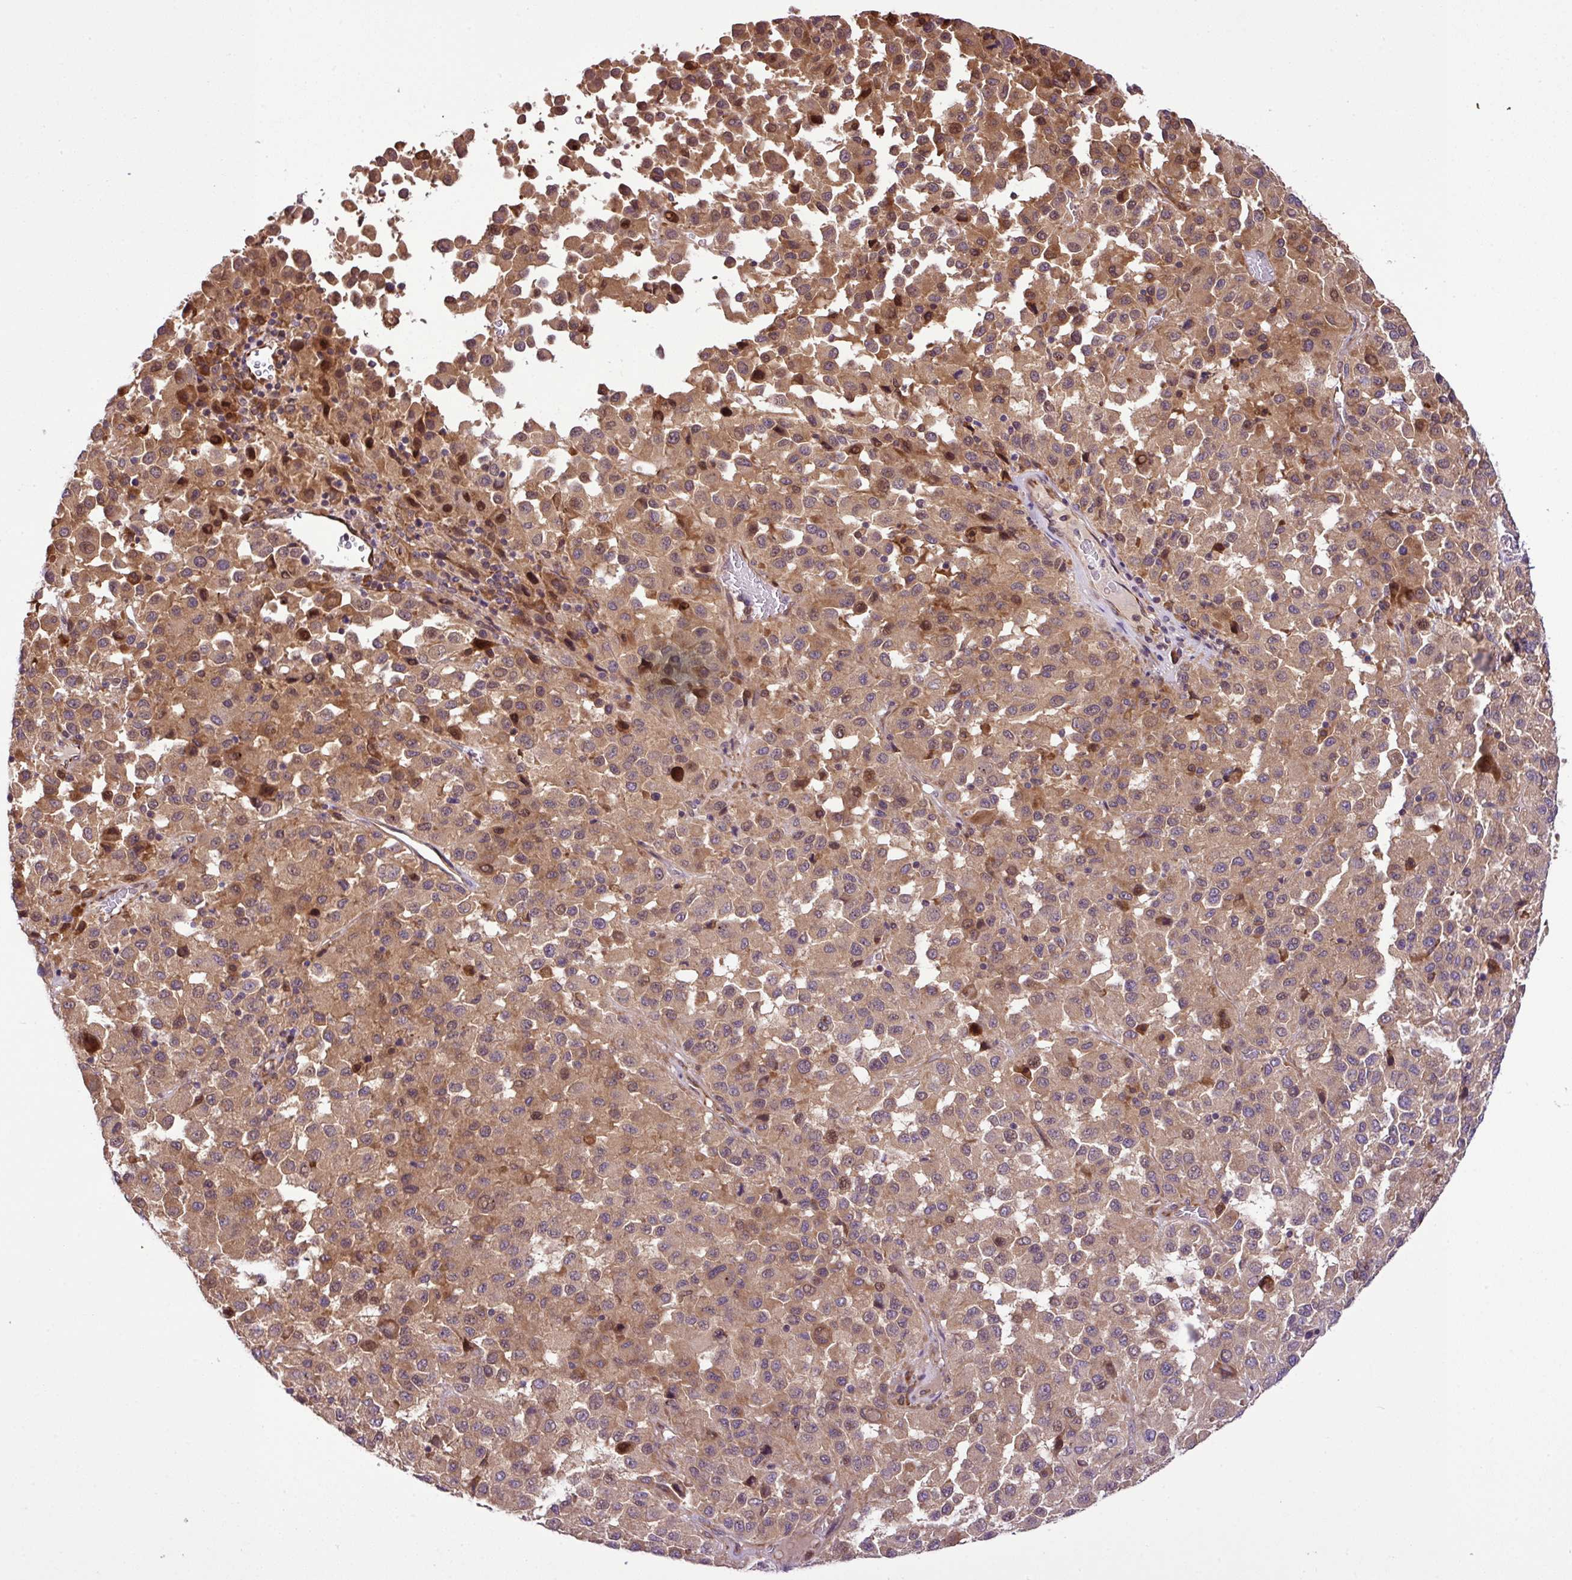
{"staining": {"intensity": "moderate", "quantity": ">75%", "location": "cytoplasmic/membranous,nuclear"}, "tissue": "melanoma", "cell_type": "Tumor cells", "image_type": "cancer", "snomed": [{"axis": "morphology", "description": "Malignant melanoma, Metastatic site"}, {"axis": "topography", "description": "Lung"}], "caption": "This photomicrograph displays IHC staining of melanoma, with medium moderate cytoplasmic/membranous and nuclear positivity in about >75% of tumor cells.", "gene": "DLGAP4", "patient": {"sex": "male", "age": 64}}